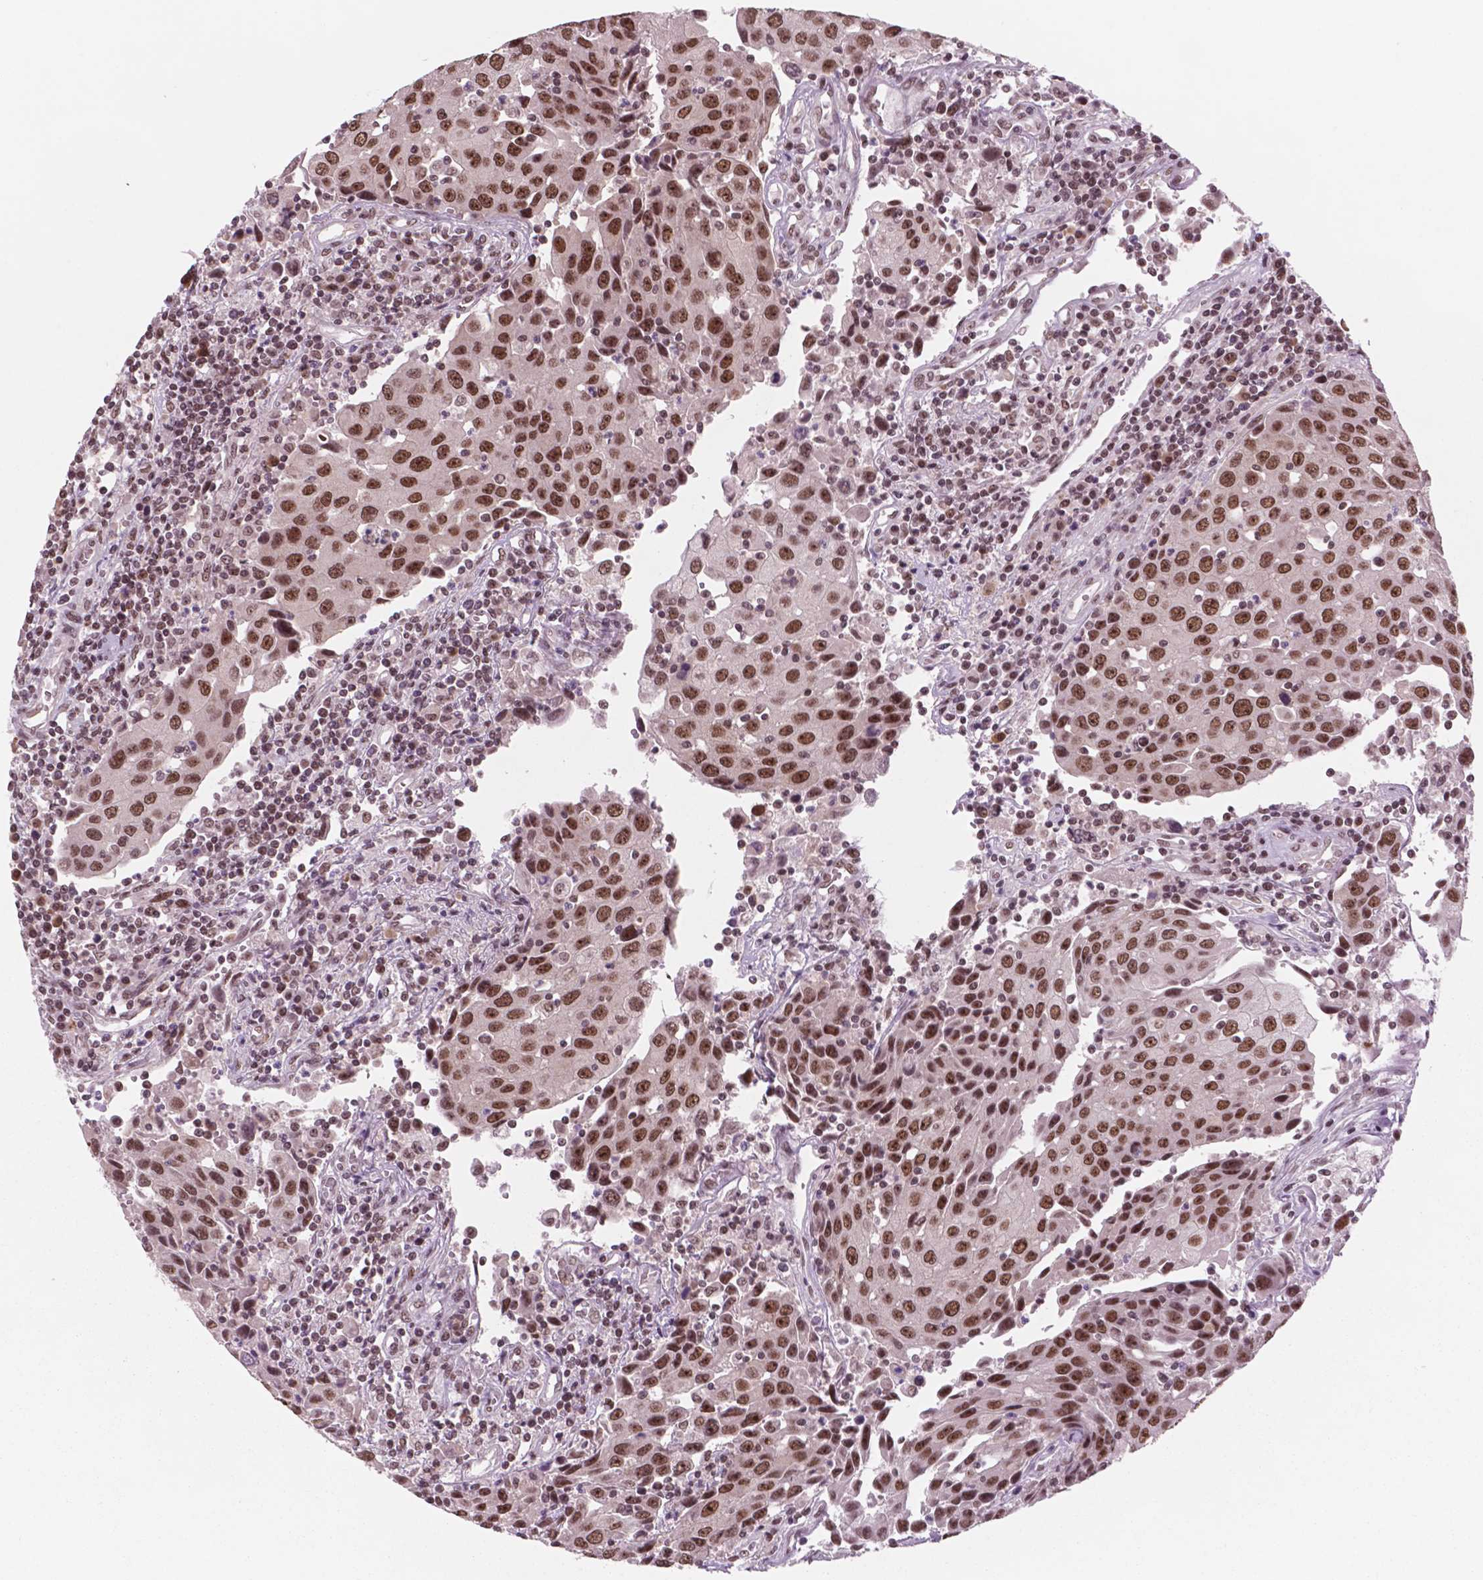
{"staining": {"intensity": "strong", "quantity": ">75%", "location": "nuclear"}, "tissue": "urothelial cancer", "cell_type": "Tumor cells", "image_type": "cancer", "snomed": [{"axis": "morphology", "description": "Urothelial carcinoma, High grade"}, {"axis": "topography", "description": "Urinary bladder"}], "caption": "About >75% of tumor cells in human high-grade urothelial carcinoma display strong nuclear protein expression as visualized by brown immunohistochemical staining.", "gene": "POLR2E", "patient": {"sex": "female", "age": 85}}